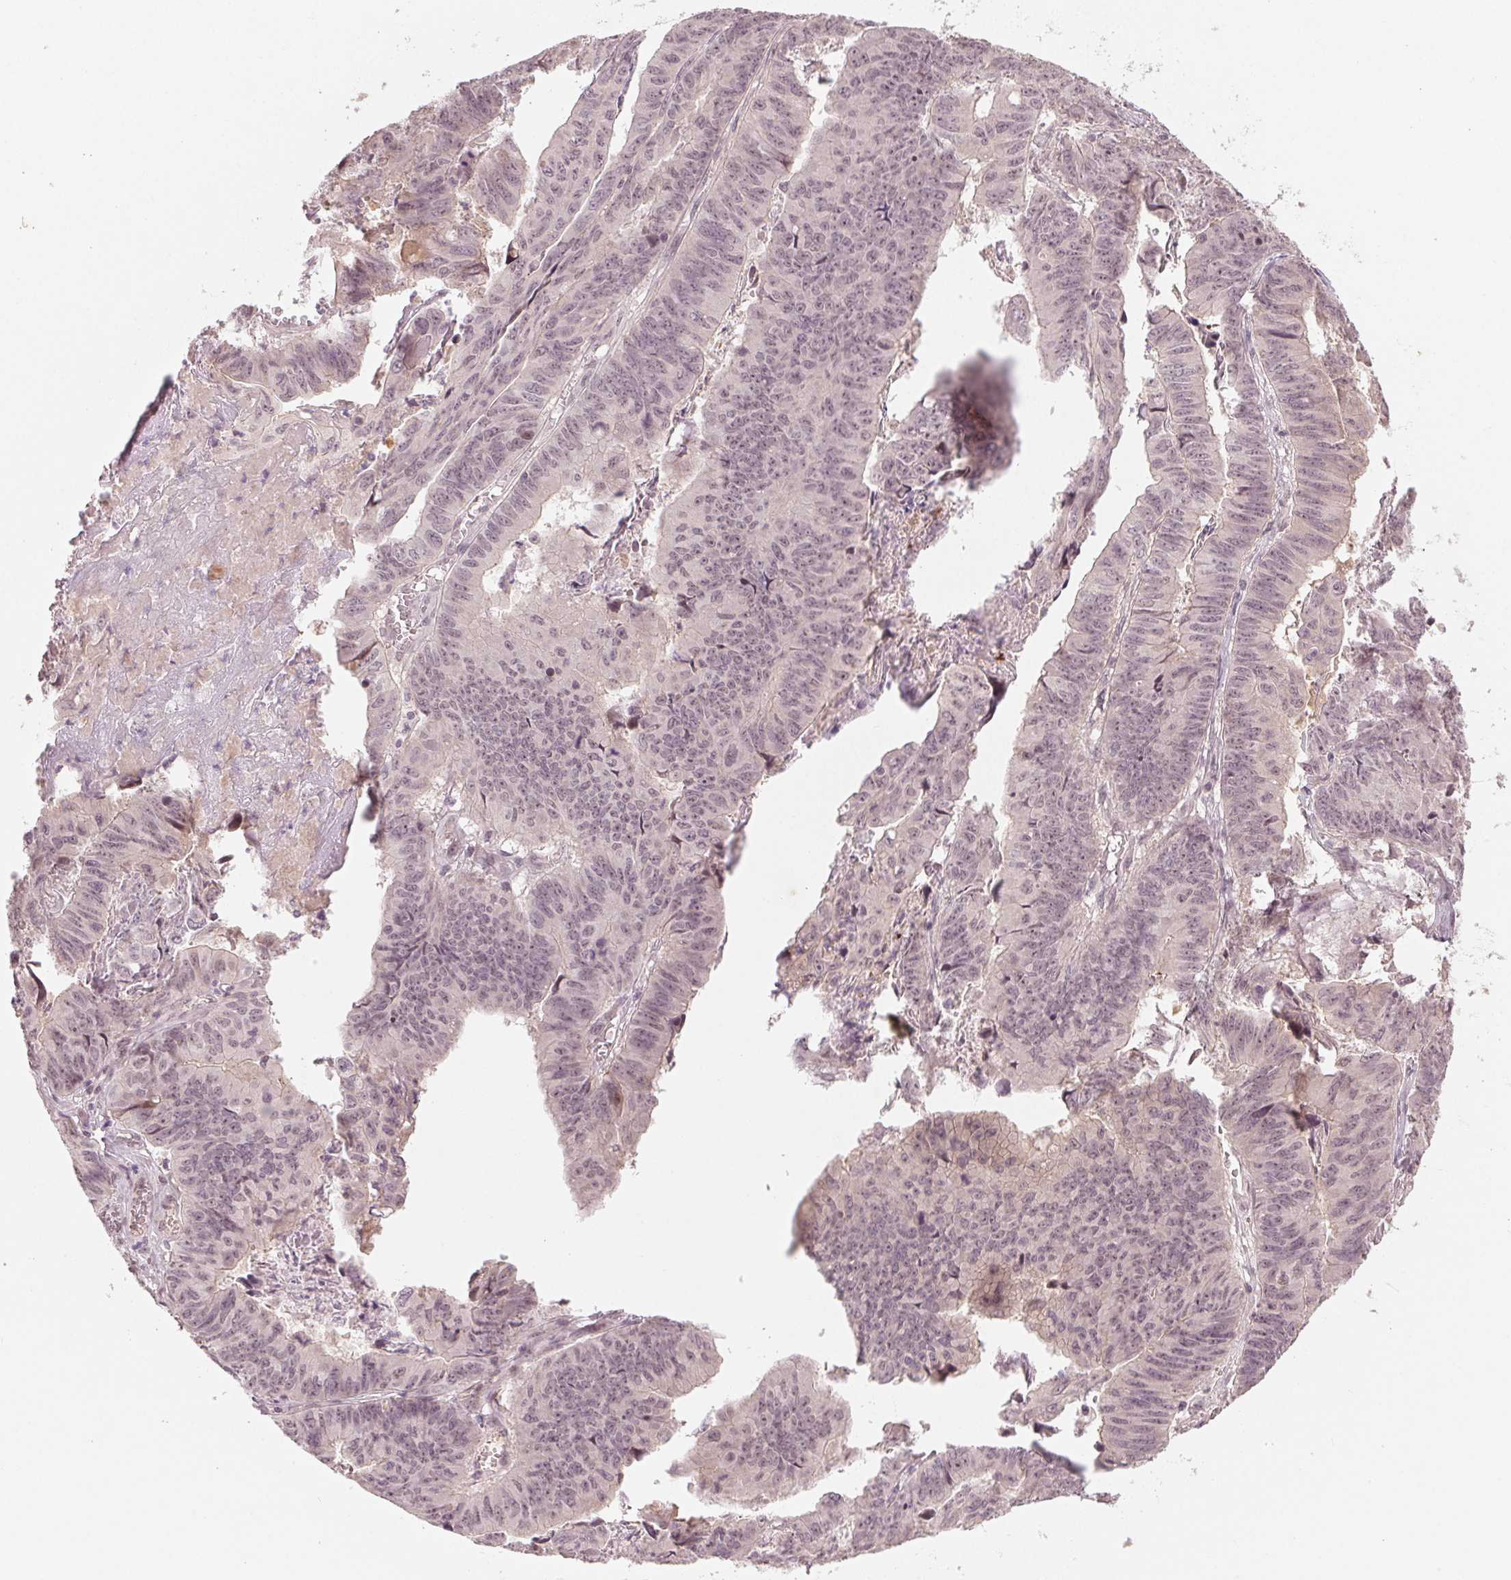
{"staining": {"intensity": "negative", "quantity": "none", "location": "none"}, "tissue": "stomach cancer", "cell_type": "Tumor cells", "image_type": "cancer", "snomed": [{"axis": "morphology", "description": "Adenocarcinoma, NOS"}, {"axis": "topography", "description": "Stomach, lower"}], "caption": "Immunohistochemical staining of stomach adenocarcinoma exhibits no significant staining in tumor cells. (IHC, brightfield microscopy, high magnification).", "gene": "TUB", "patient": {"sex": "male", "age": 77}}